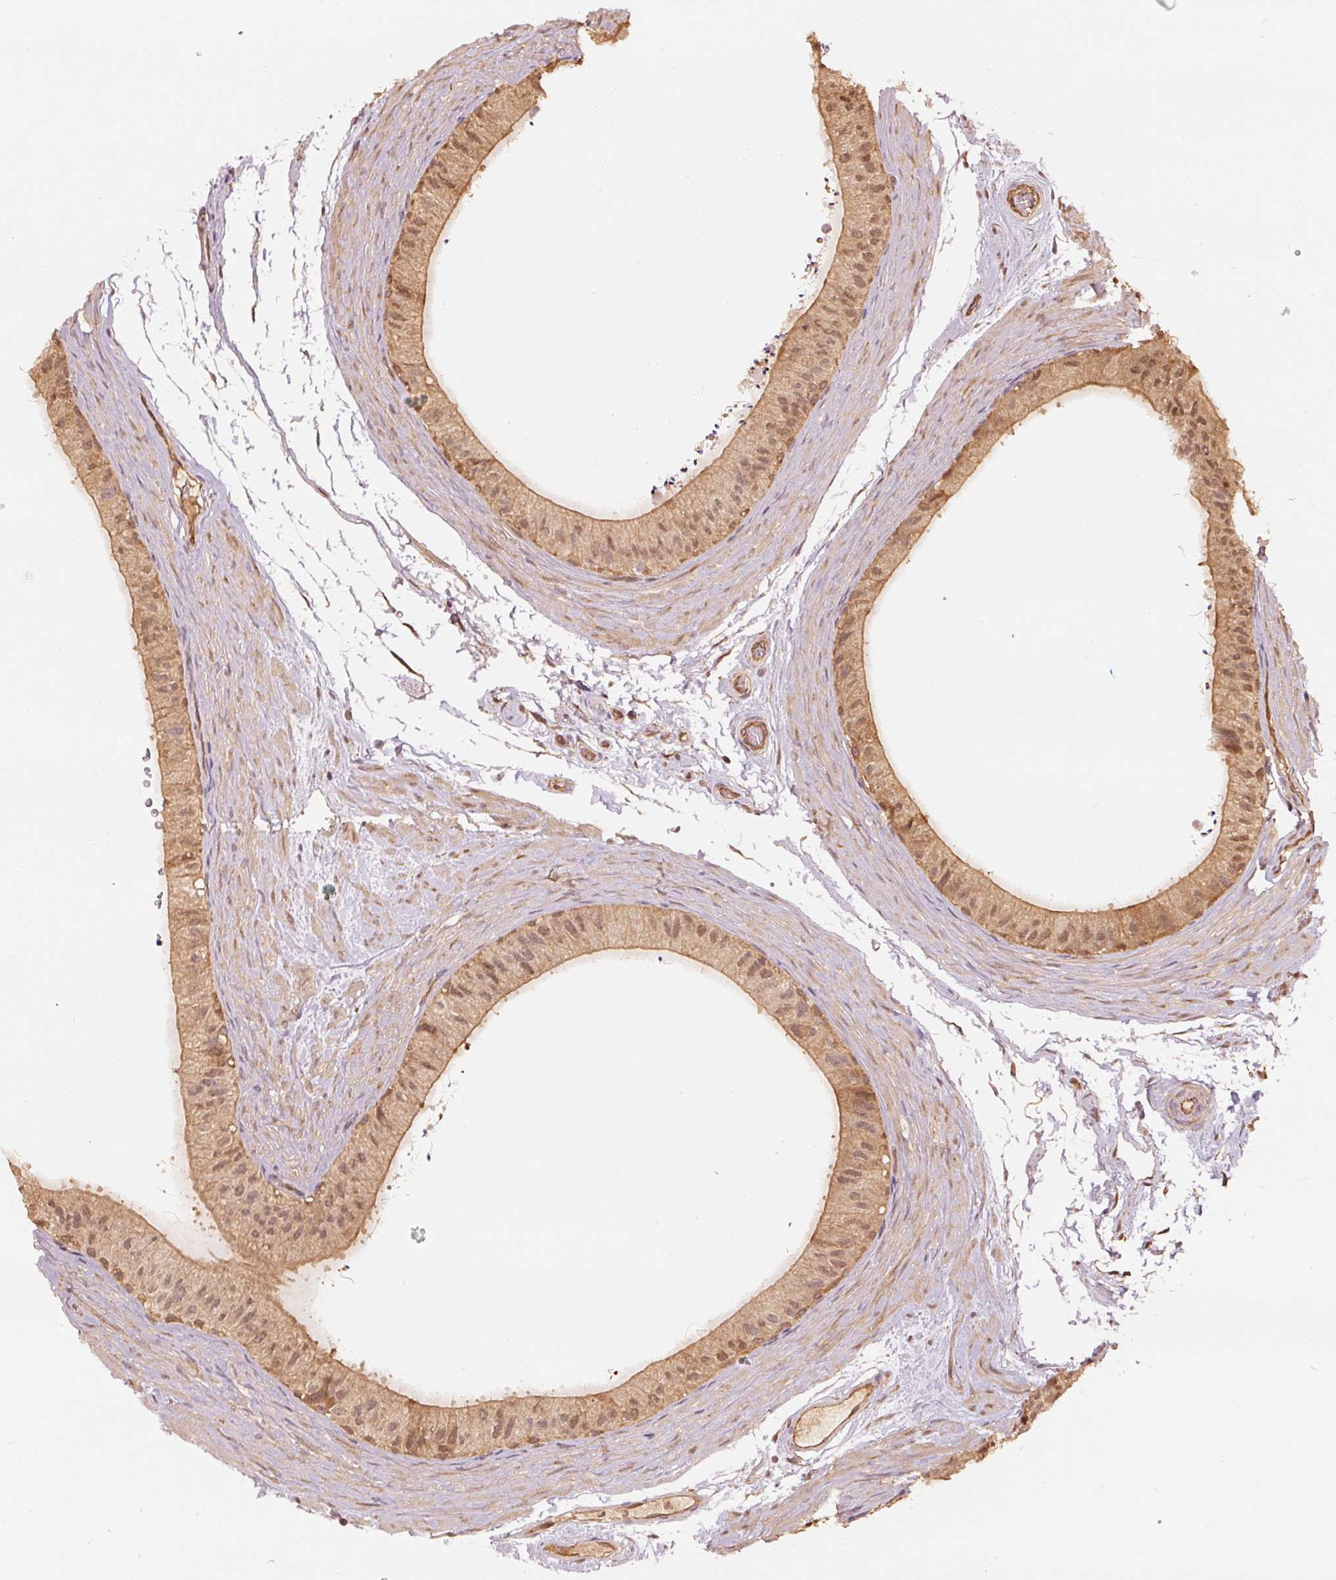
{"staining": {"intensity": "moderate", "quantity": ">75%", "location": "cytoplasmic/membranous,nuclear"}, "tissue": "epididymis", "cell_type": "Glandular cells", "image_type": "normal", "snomed": [{"axis": "morphology", "description": "Normal tissue, NOS"}, {"axis": "topography", "description": "Epididymis"}], "caption": "Human epididymis stained for a protein (brown) shows moderate cytoplasmic/membranous,nuclear positive positivity in approximately >75% of glandular cells.", "gene": "STAU1", "patient": {"sex": "male", "age": 55}}